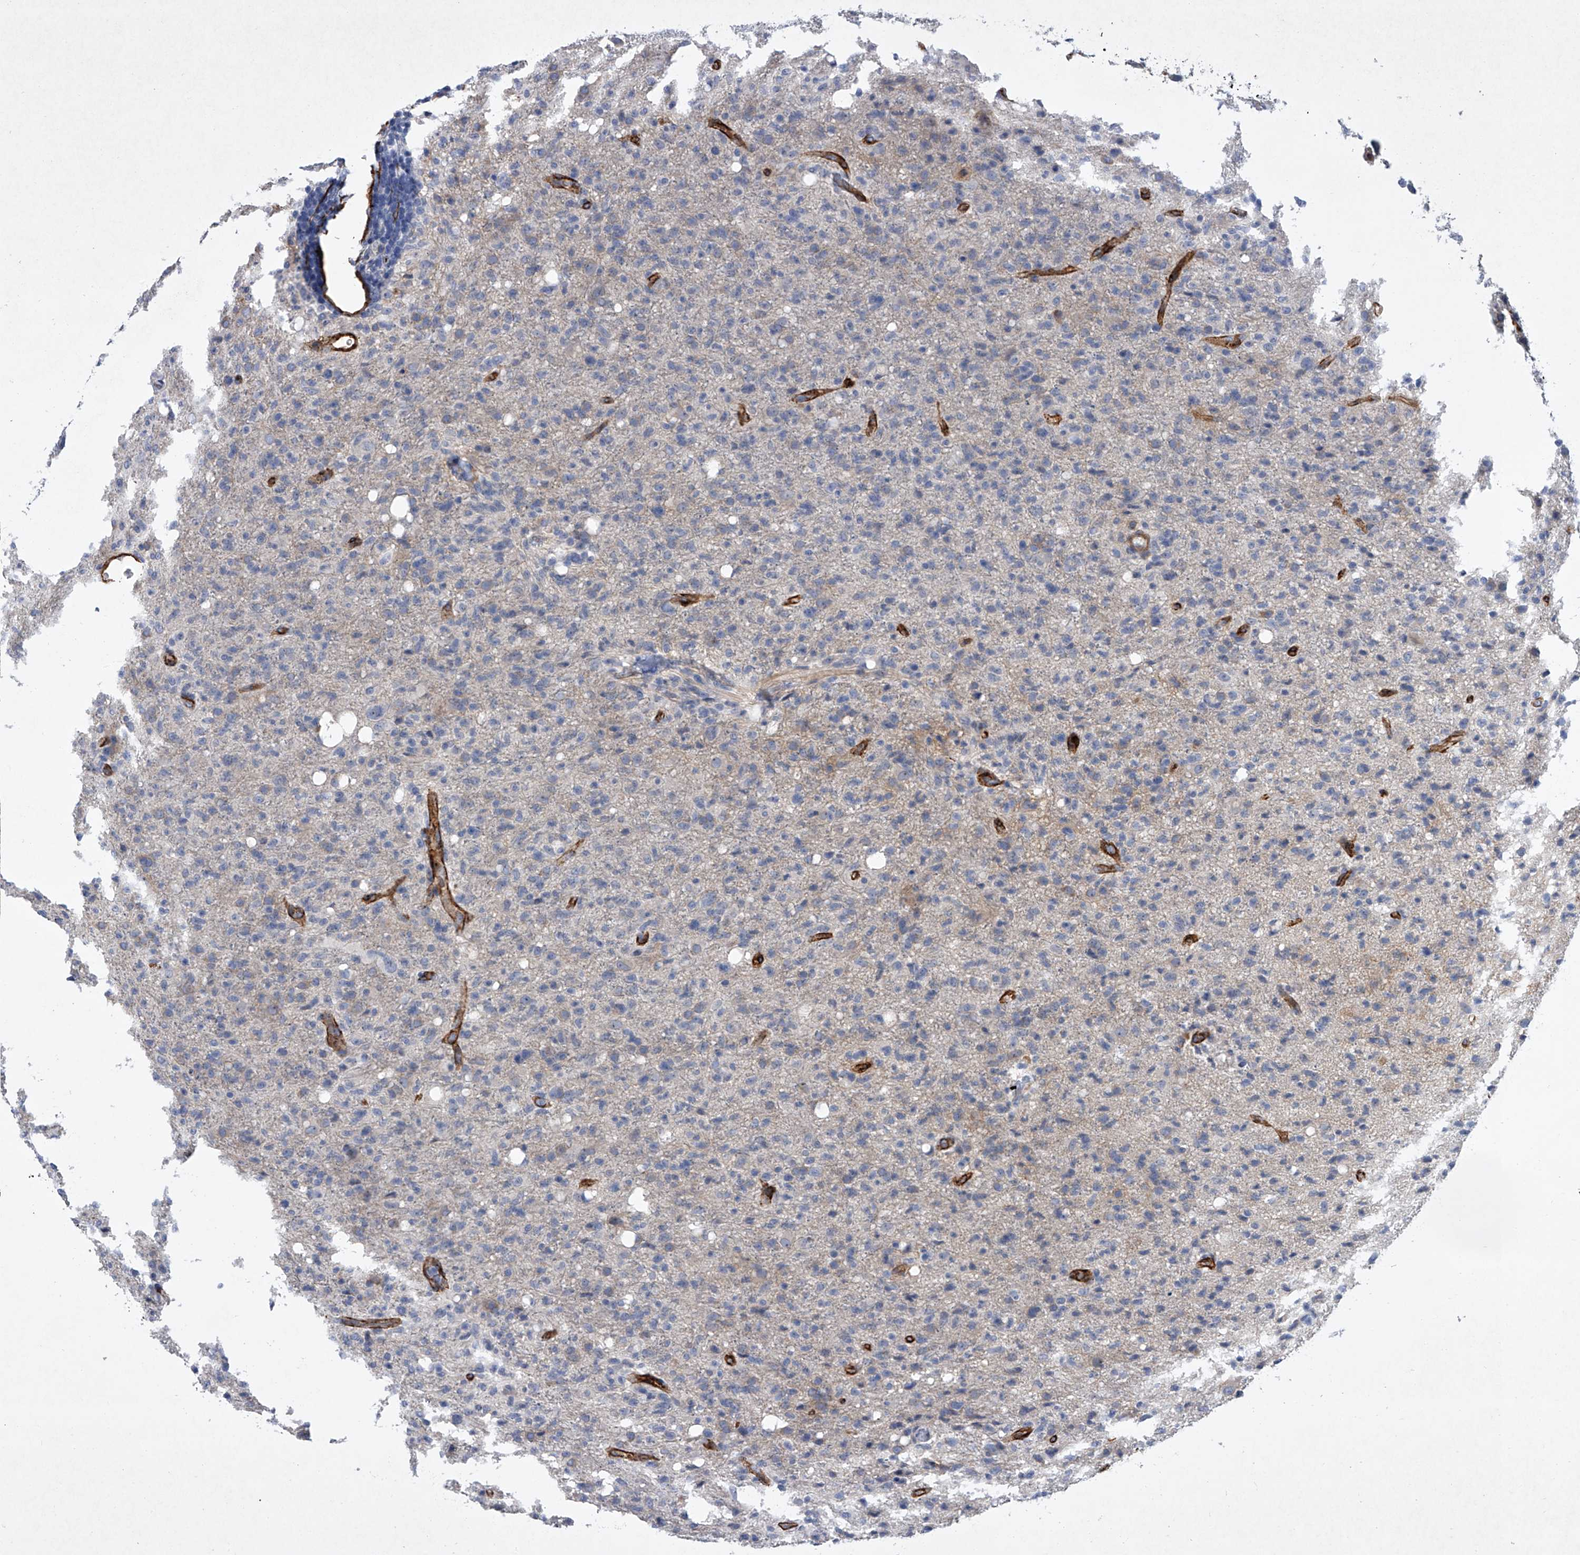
{"staining": {"intensity": "negative", "quantity": "none", "location": "none"}, "tissue": "glioma", "cell_type": "Tumor cells", "image_type": "cancer", "snomed": [{"axis": "morphology", "description": "Glioma, malignant, High grade"}, {"axis": "topography", "description": "Brain"}], "caption": "Human high-grade glioma (malignant) stained for a protein using IHC reveals no staining in tumor cells.", "gene": "ALG14", "patient": {"sex": "female", "age": 57}}